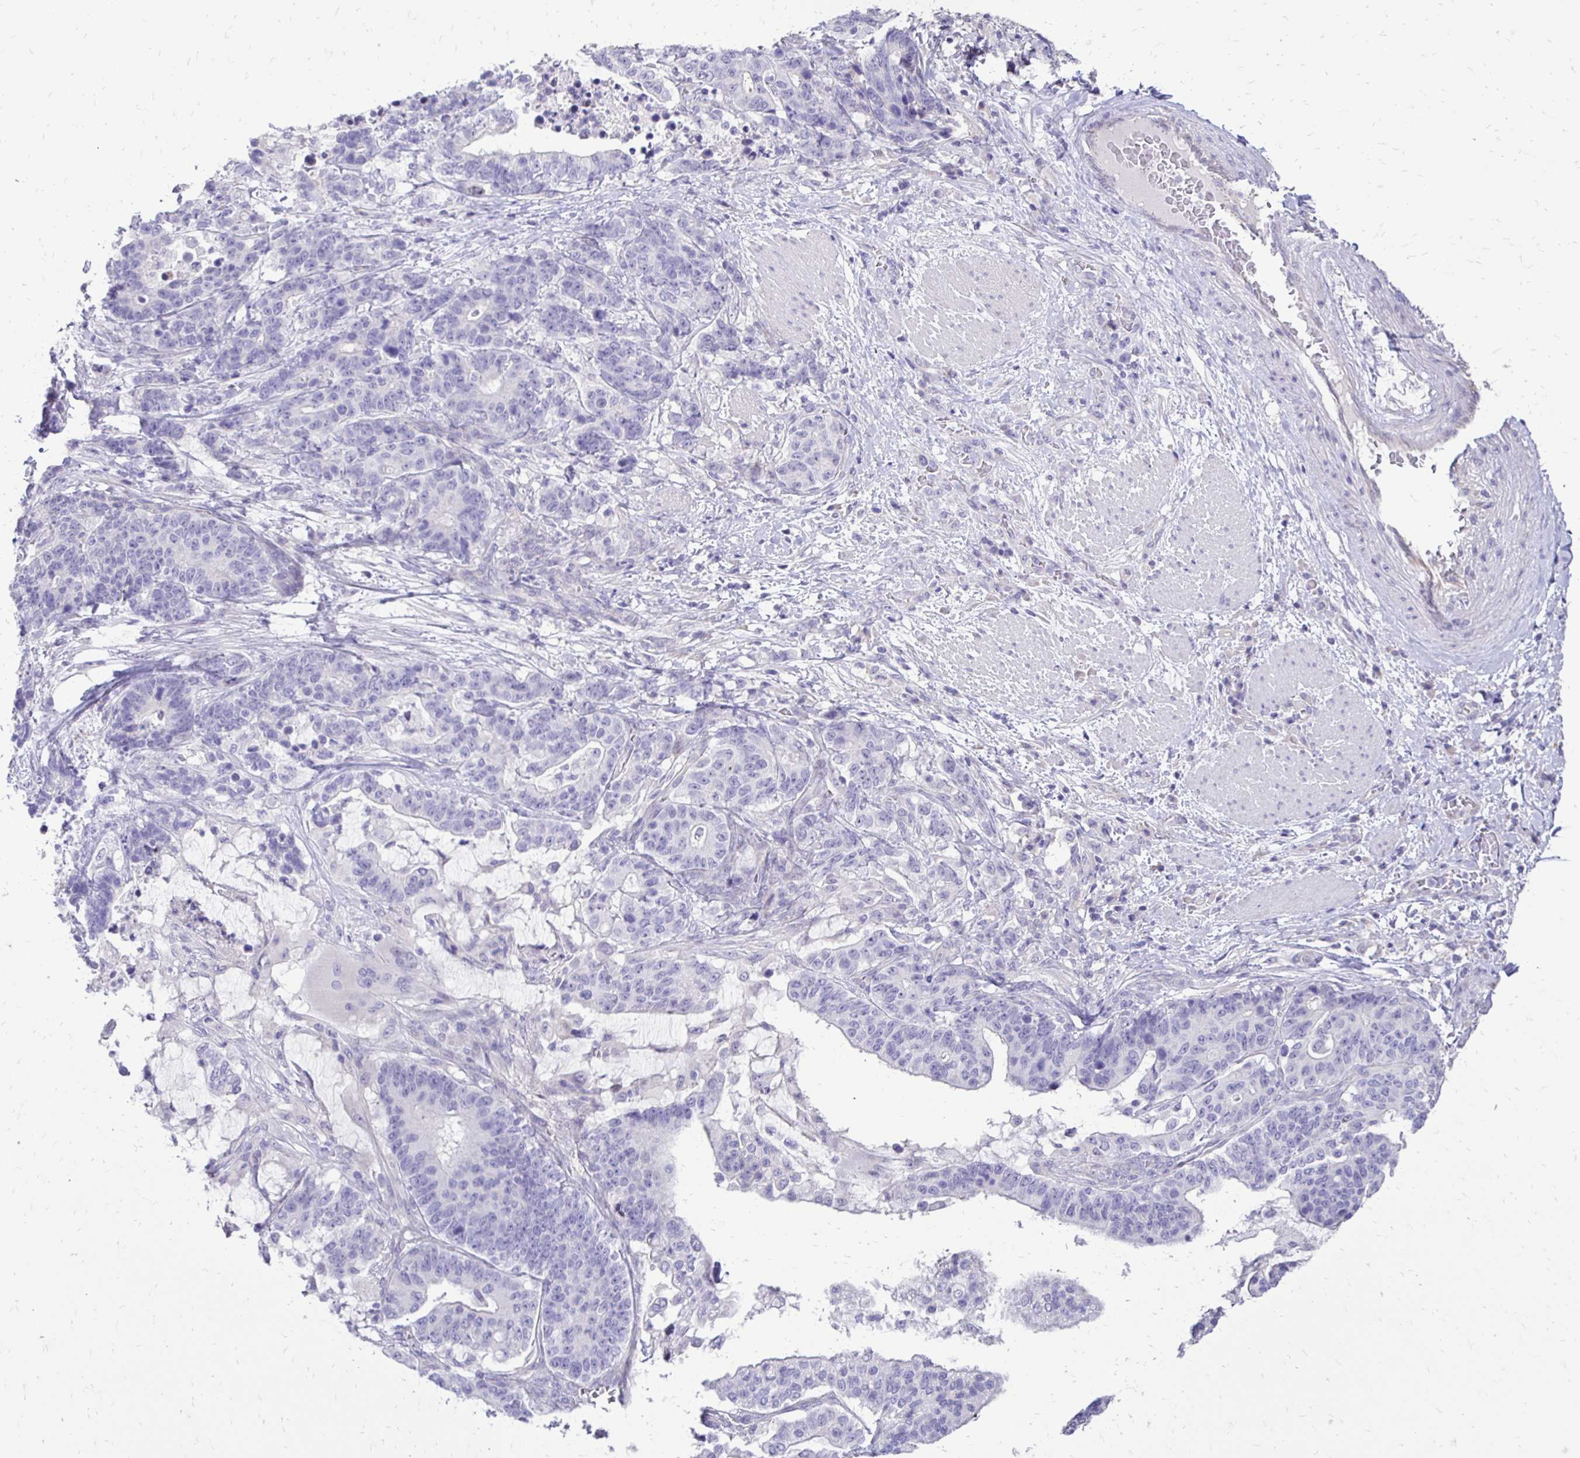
{"staining": {"intensity": "negative", "quantity": "none", "location": "none"}, "tissue": "stomach cancer", "cell_type": "Tumor cells", "image_type": "cancer", "snomed": [{"axis": "morphology", "description": "Normal tissue, NOS"}, {"axis": "morphology", "description": "Adenocarcinoma, NOS"}, {"axis": "topography", "description": "Stomach"}], "caption": "The photomicrograph shows no significant positivity in tumor cells of stomach adenocarcinoma. (DAB immunohistochemistry with hematoxylin counter stain).", "gene": "GAS2", "patient": {"sex": "female", "age": 64}}